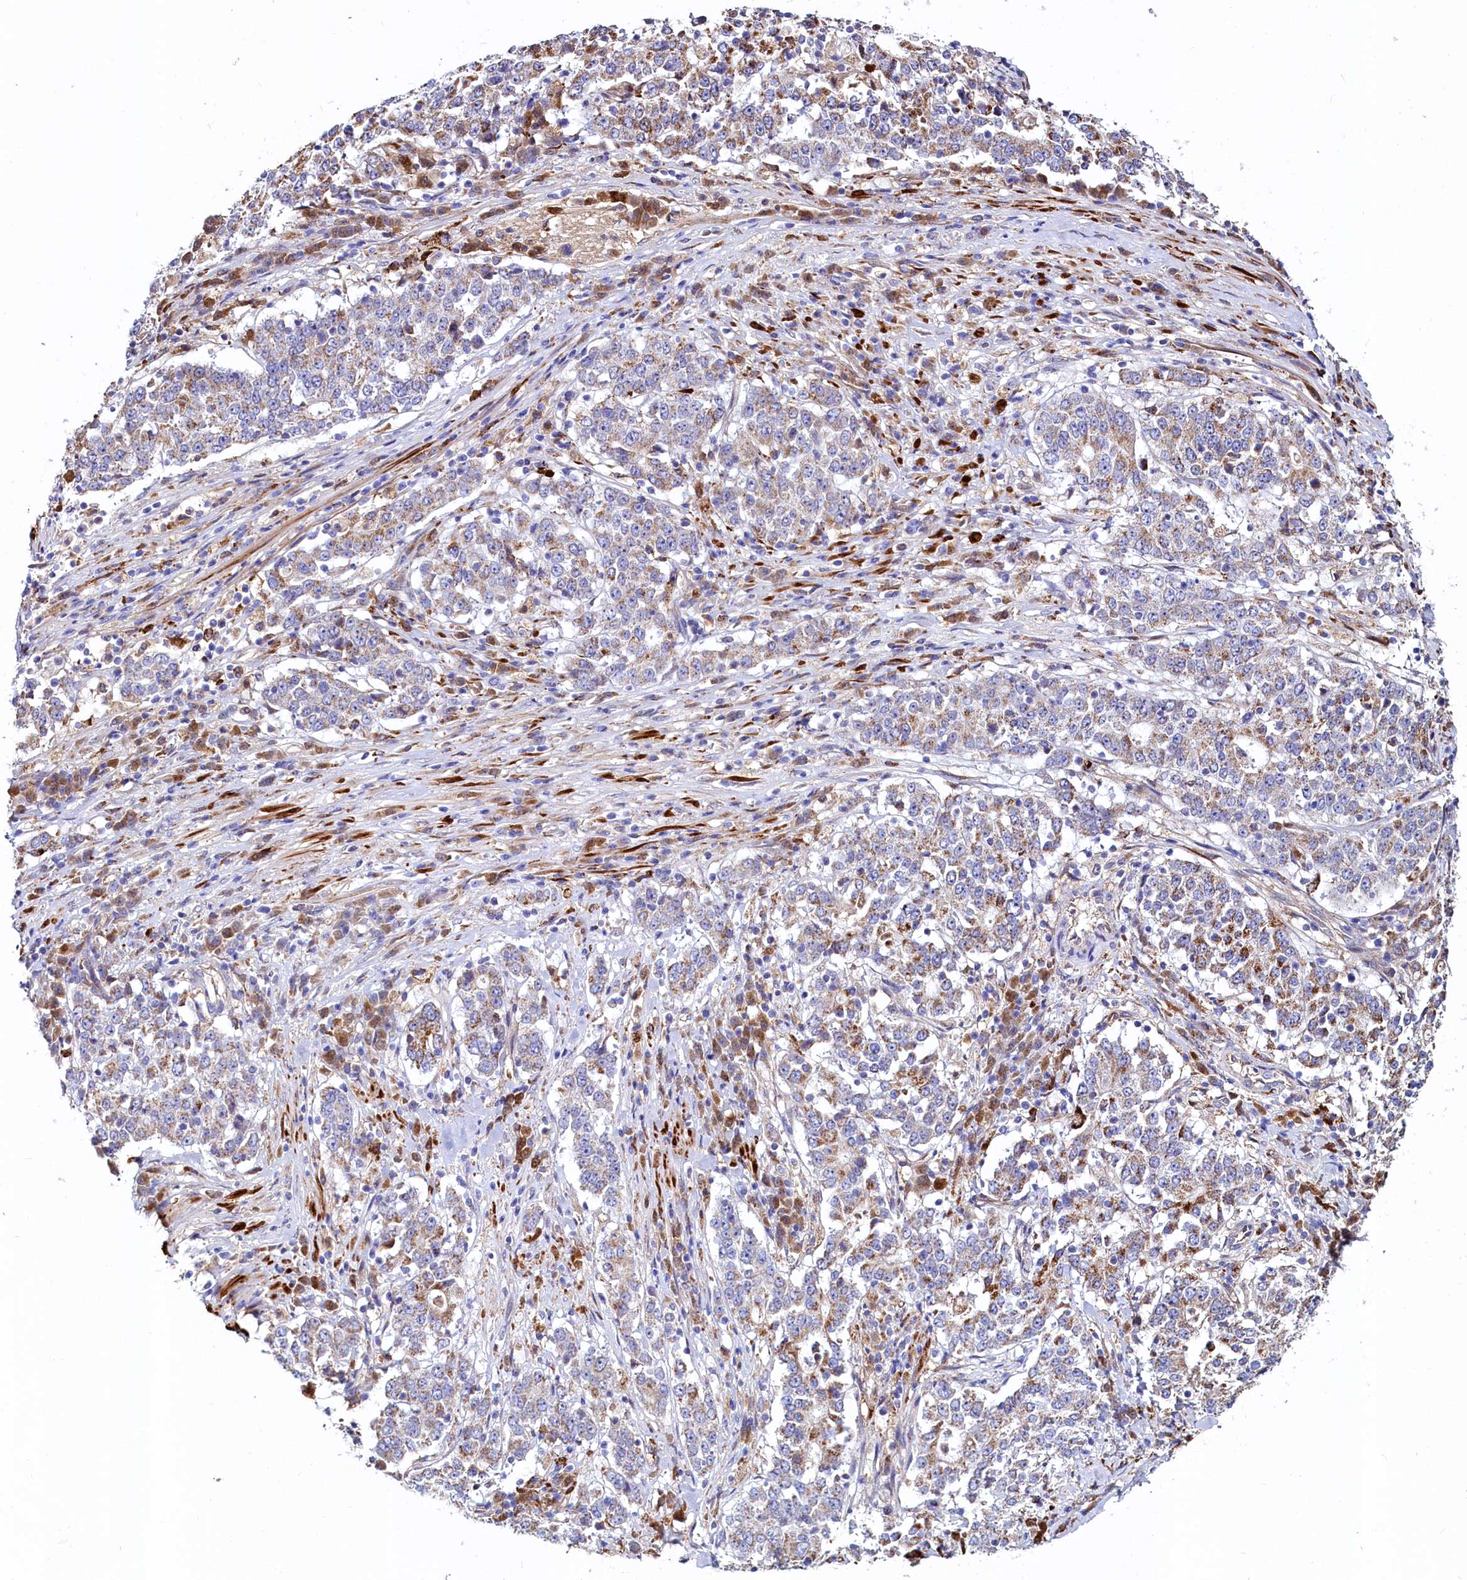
{"staining": {"intensity": "moderate", "quantity": "<25%", "location": "cytoplasmic/membranous"}, "tissue": "stomach cancer", "cell_type": "Tumor cells", "image_type": "cancer", "snomed": [{"axis": "morphology", "description": "Adenocarcinoma, NOS"}, {"axis": "topography", "description": "Stomach"}], "caption": "About <25% of tumor cells in stomach cancer show moderate cytoplasmic/membranous protein staining as visualized by brown immunohistochemical staining.", "gene": "ASTE1", "patient": {"sex": "male", "age": 59}}